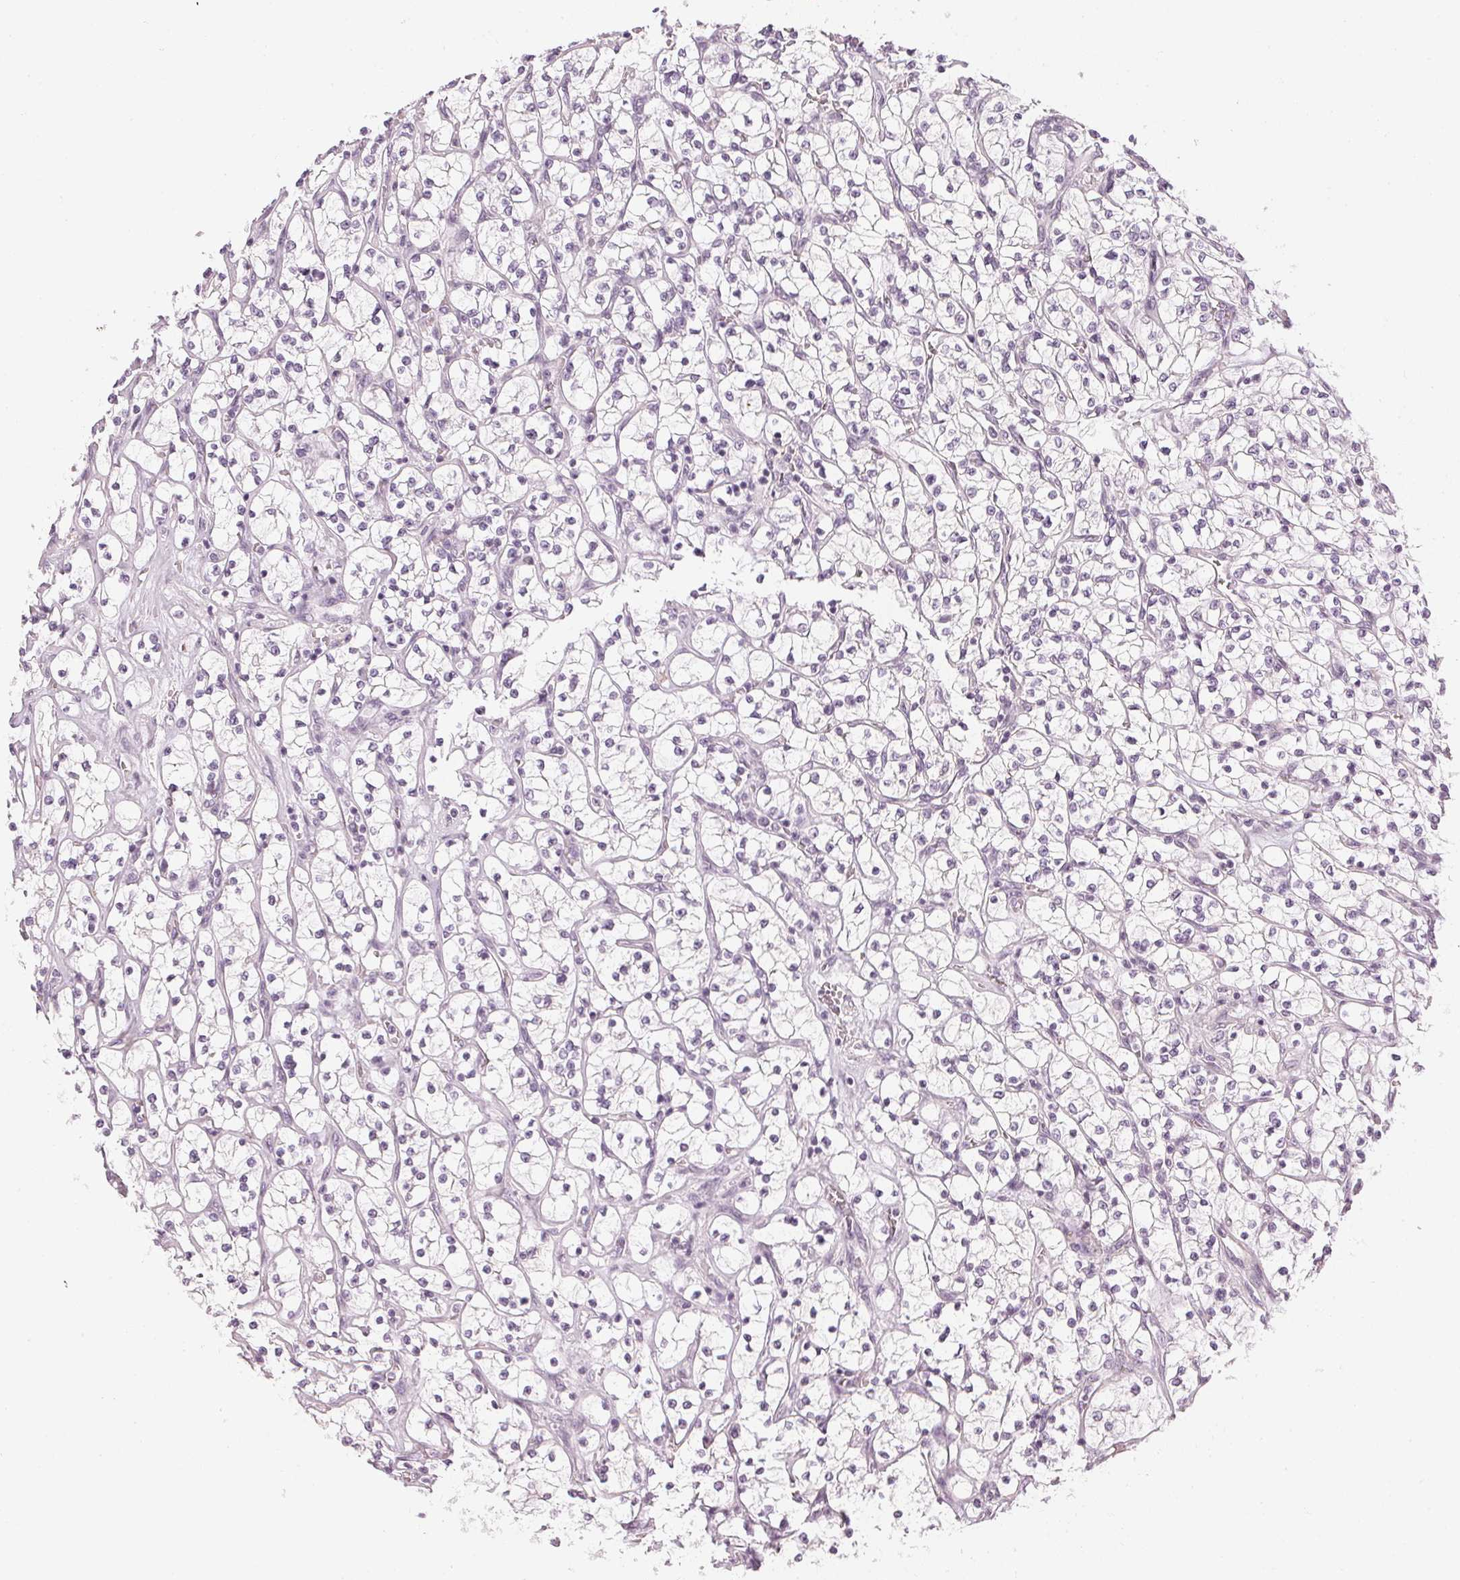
{"staining": {"intensity": "negative", "quantity": "none", "location": "none"}, "tissue": "renal cancer", "cell_type": "Tumor cells", "image_type": "cancer", "snomed": [{"axis": "morphology", "description": "Adenocarcinoma, NOS"}, {"axis": "topography", "description": "Kidney"}], "caption": "Immunohistochemistry image of renal cancer stained for a protein (brown), which shows no expression in tumor cells.", "gene": "APLP1", "patient": {"sex": "female", "age": 64}}